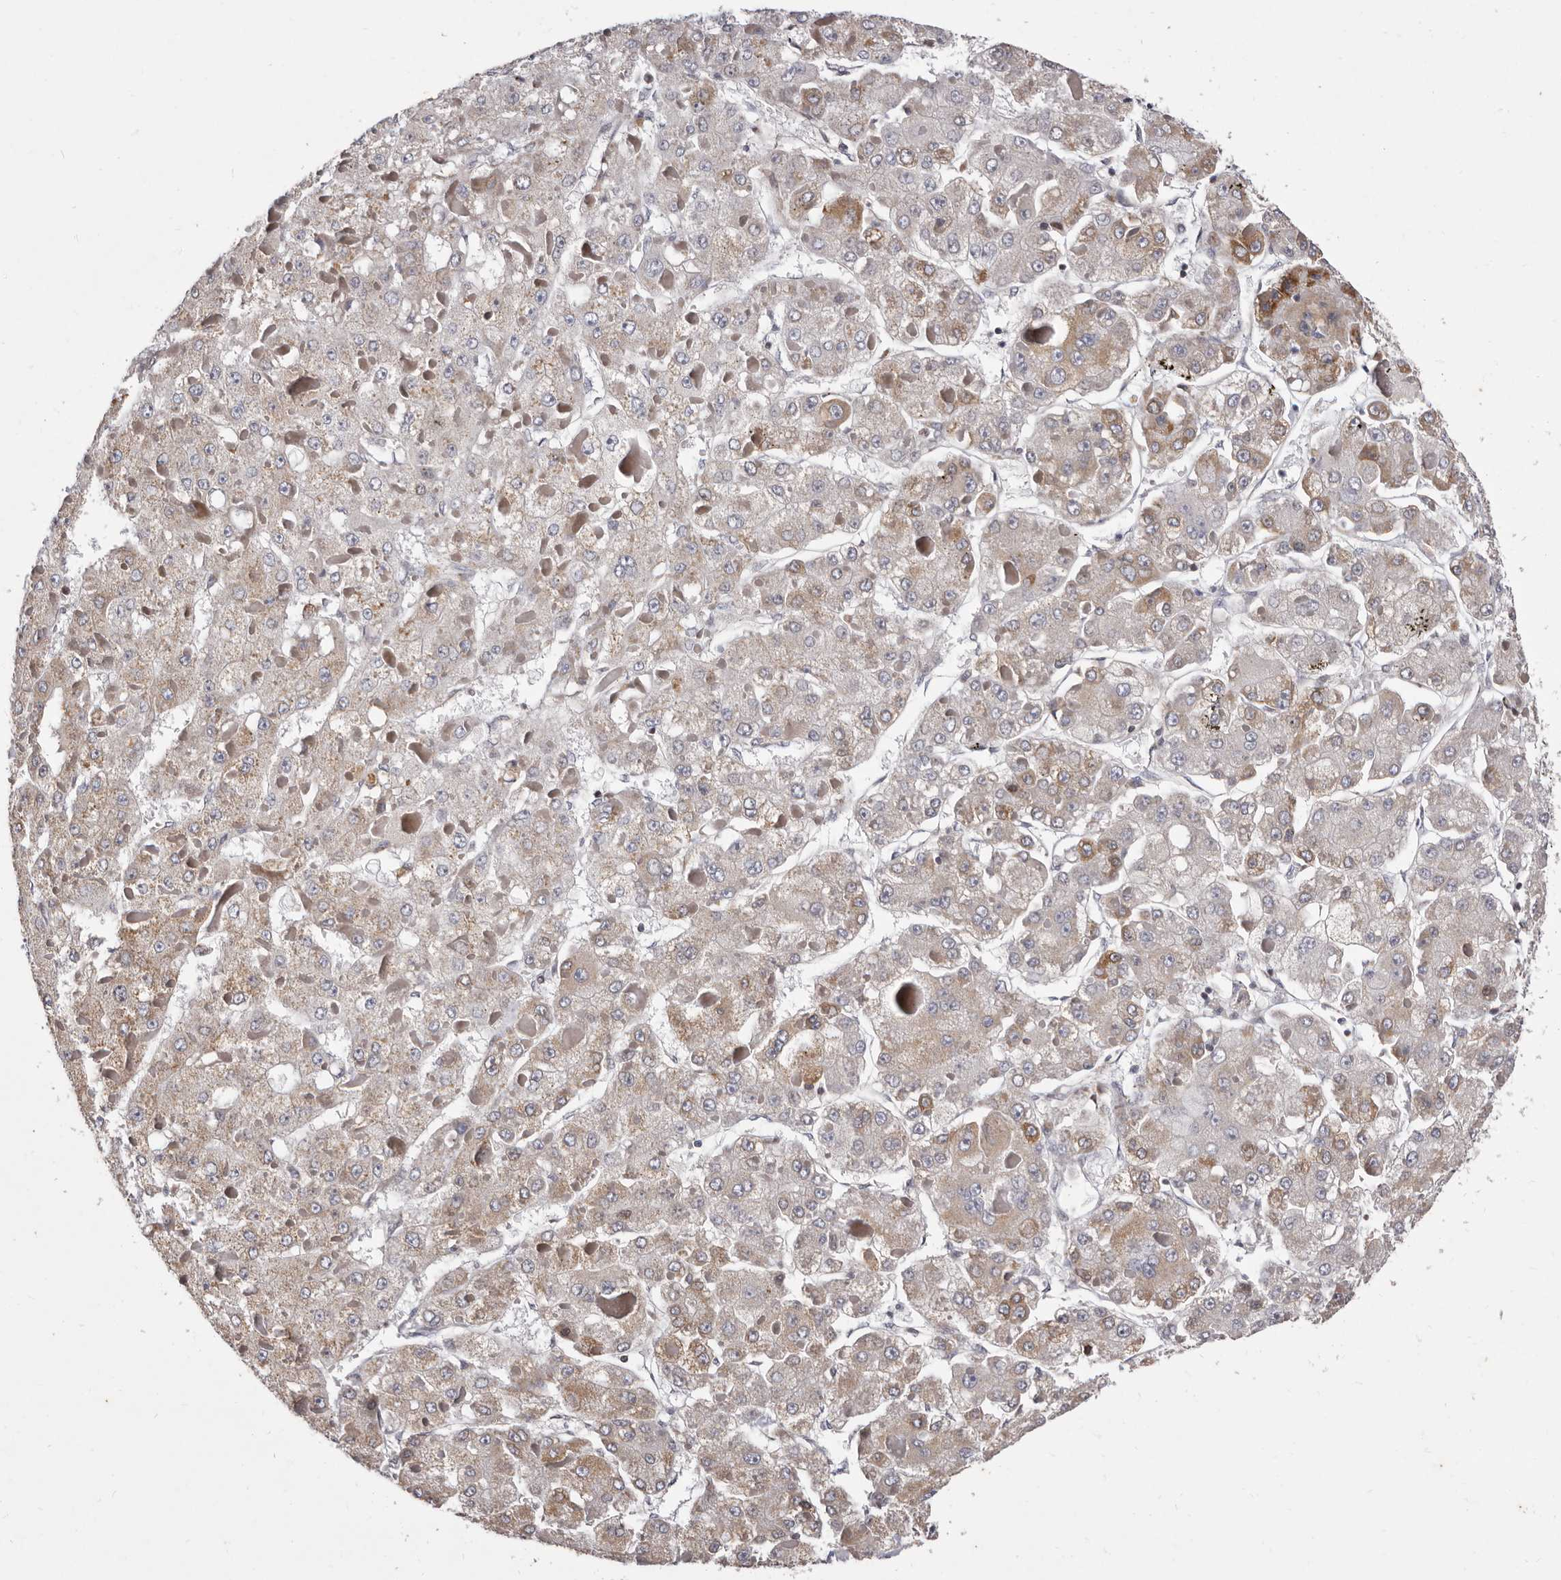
{"staining": {"intensity": "moderate", "quantity": "25%-75%", "location": "cytoplasmic/membranous"}, "tissue": "liver cancer", "cell_type": "Tumor cells", "image_type": "cancer", "snomed": [{"axis": "morphology", "description": "Carcinoma, Hepatocellular, NOS"}, {"axis": "topography", "description": "Liver"}], "caption": "This is a photomicrograph of immunohistochemistry staining of liver cancer, which shows moderate staining in the cytoplasmic/membranous of tumor cells.", "gene": "TIMM17B", "patient": {"sex": "female", "age": 73}}